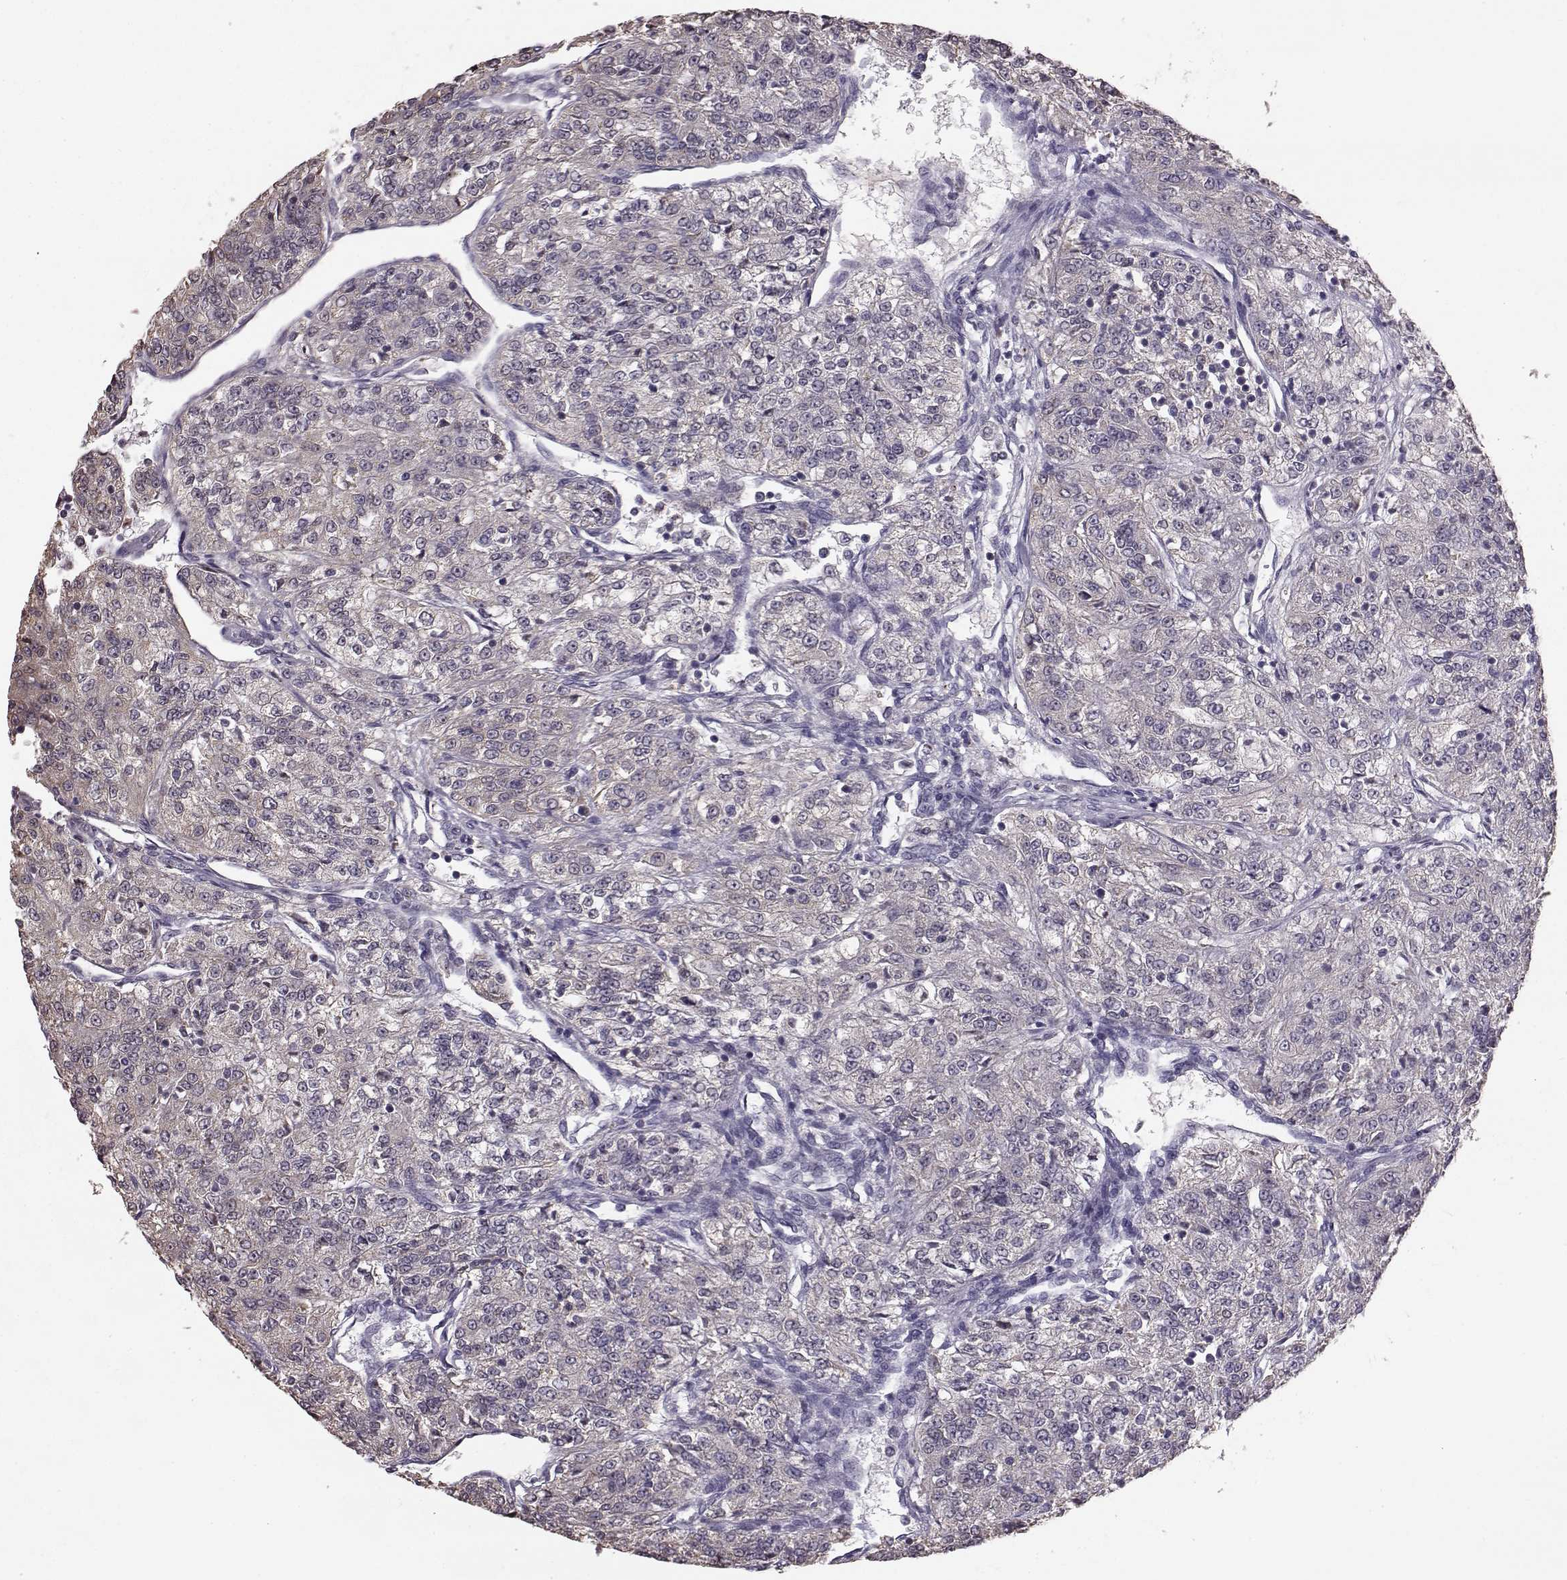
{"staining": {"intensity": "negative", "quantity": "none", "location": "none"}, "tissue": "renal cancer", "cell_type": "Tumor cells", "image_type": "cancer", "snomed": [{"axis": "morphology", "description": "Adenocarcinoma, NOS"}, {"axis": "topography", "description": "Kidney"}], "caption": "An immunohistochemistry (IHC) photomicrograph of adenocarcinoma (renal) is shown. There is no staining in tumor cells of adenocarcinoma (renal).", "gene": "ALDH3A1", "patient": {"sex": "female", "age": 63}}